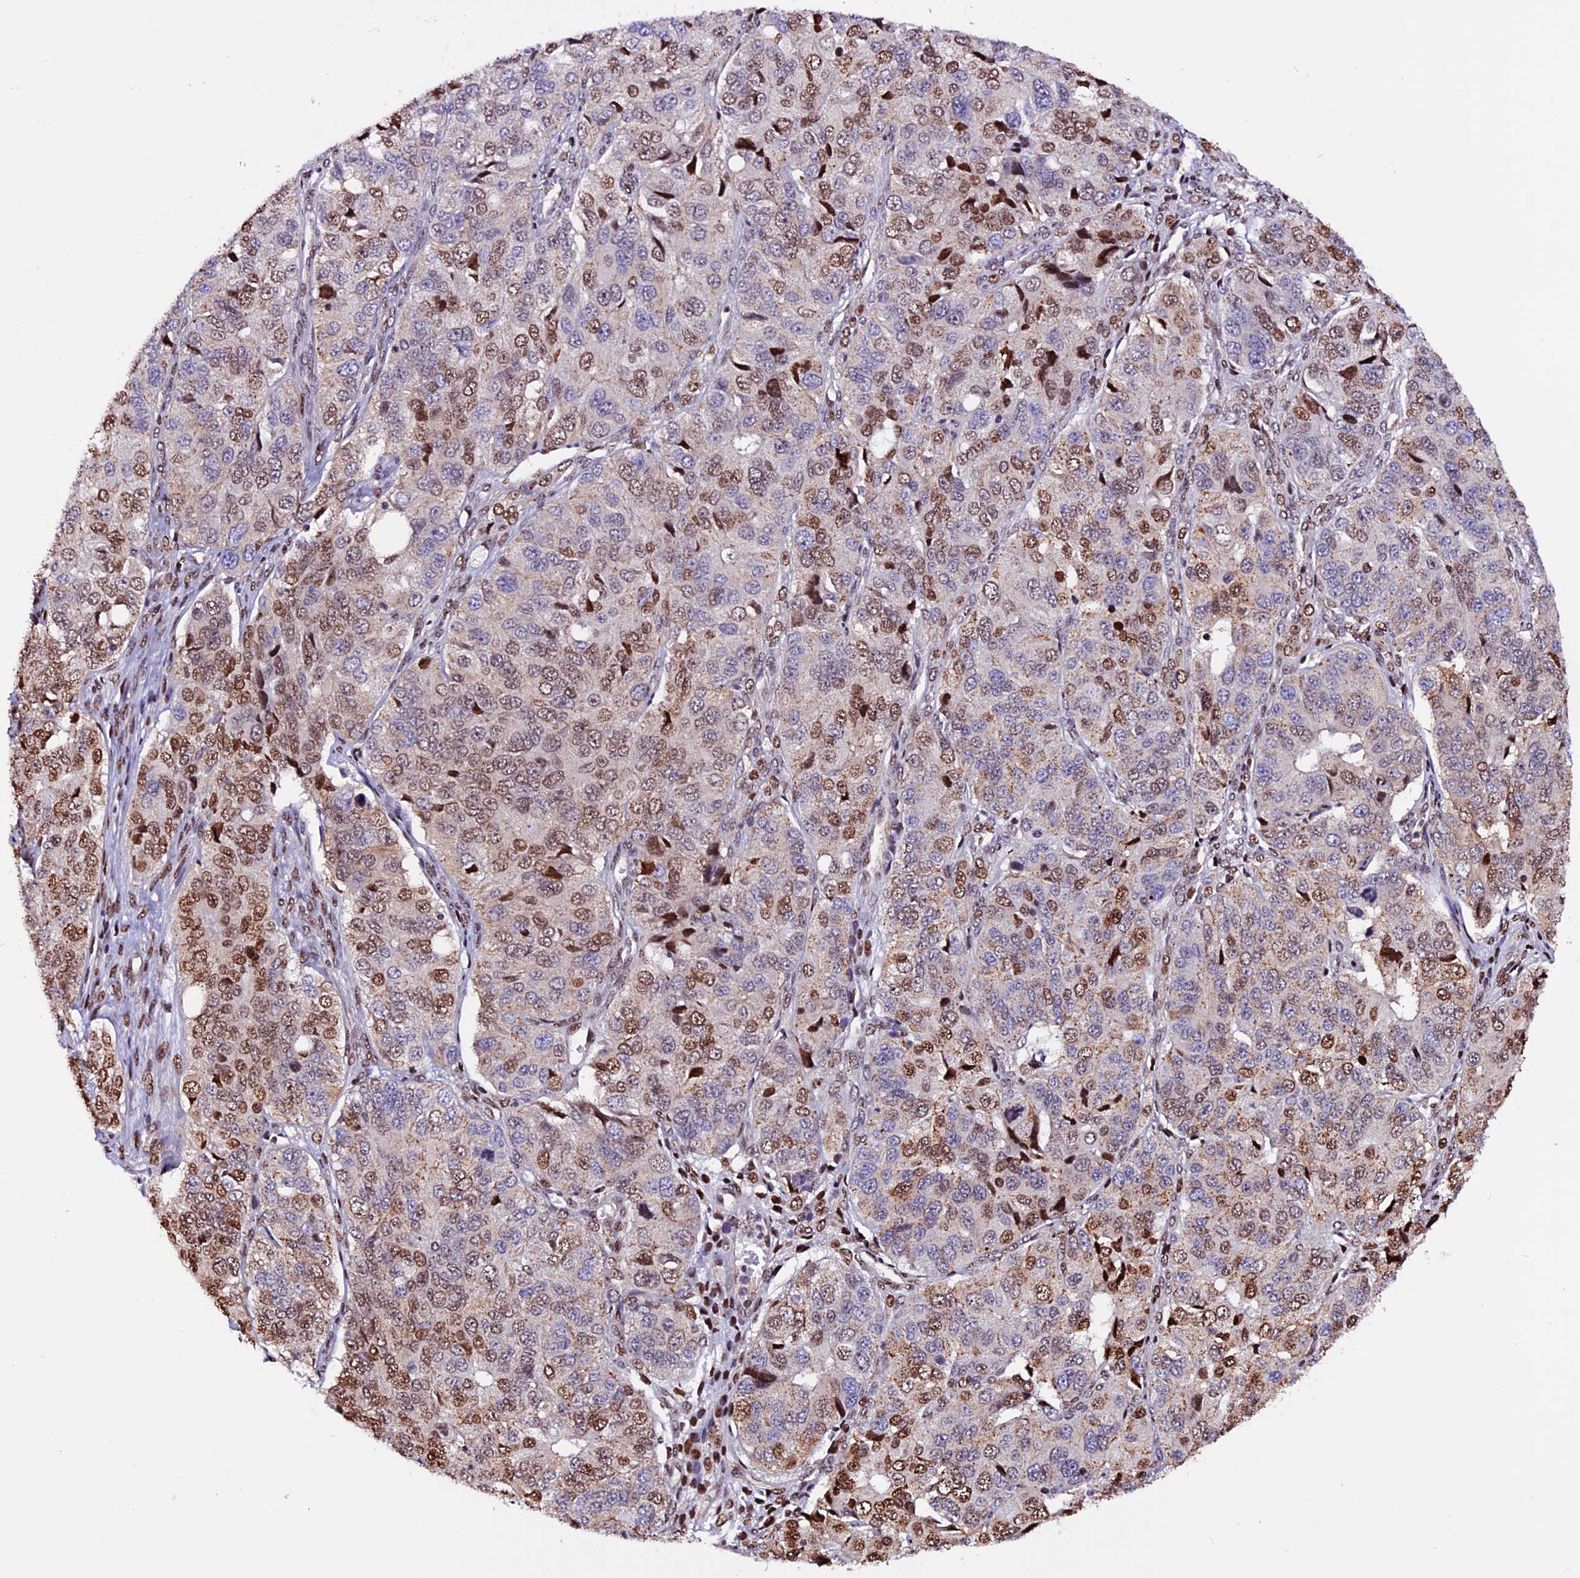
{"staining": {"intensity": "moderate", "quantity": ">75%", "location": "nuclear"}, "tissue": "ovarian cancer", "cell_type": "Tumor cells", "image_type": "cancer", "snomed": [{"axis": "morphology", "description": "Carcinoma, endometroid"}, {"axis": "topography", "description": "Ovary"}], "caption": "Moderate nuclear protein expression is identified in about >75% of tumor cells in ovarian cancer (endometroid carcinoma). Nuclei are stained in blue.", "gene": "RINL", "patient": {"sex": "female", "age": 51}}